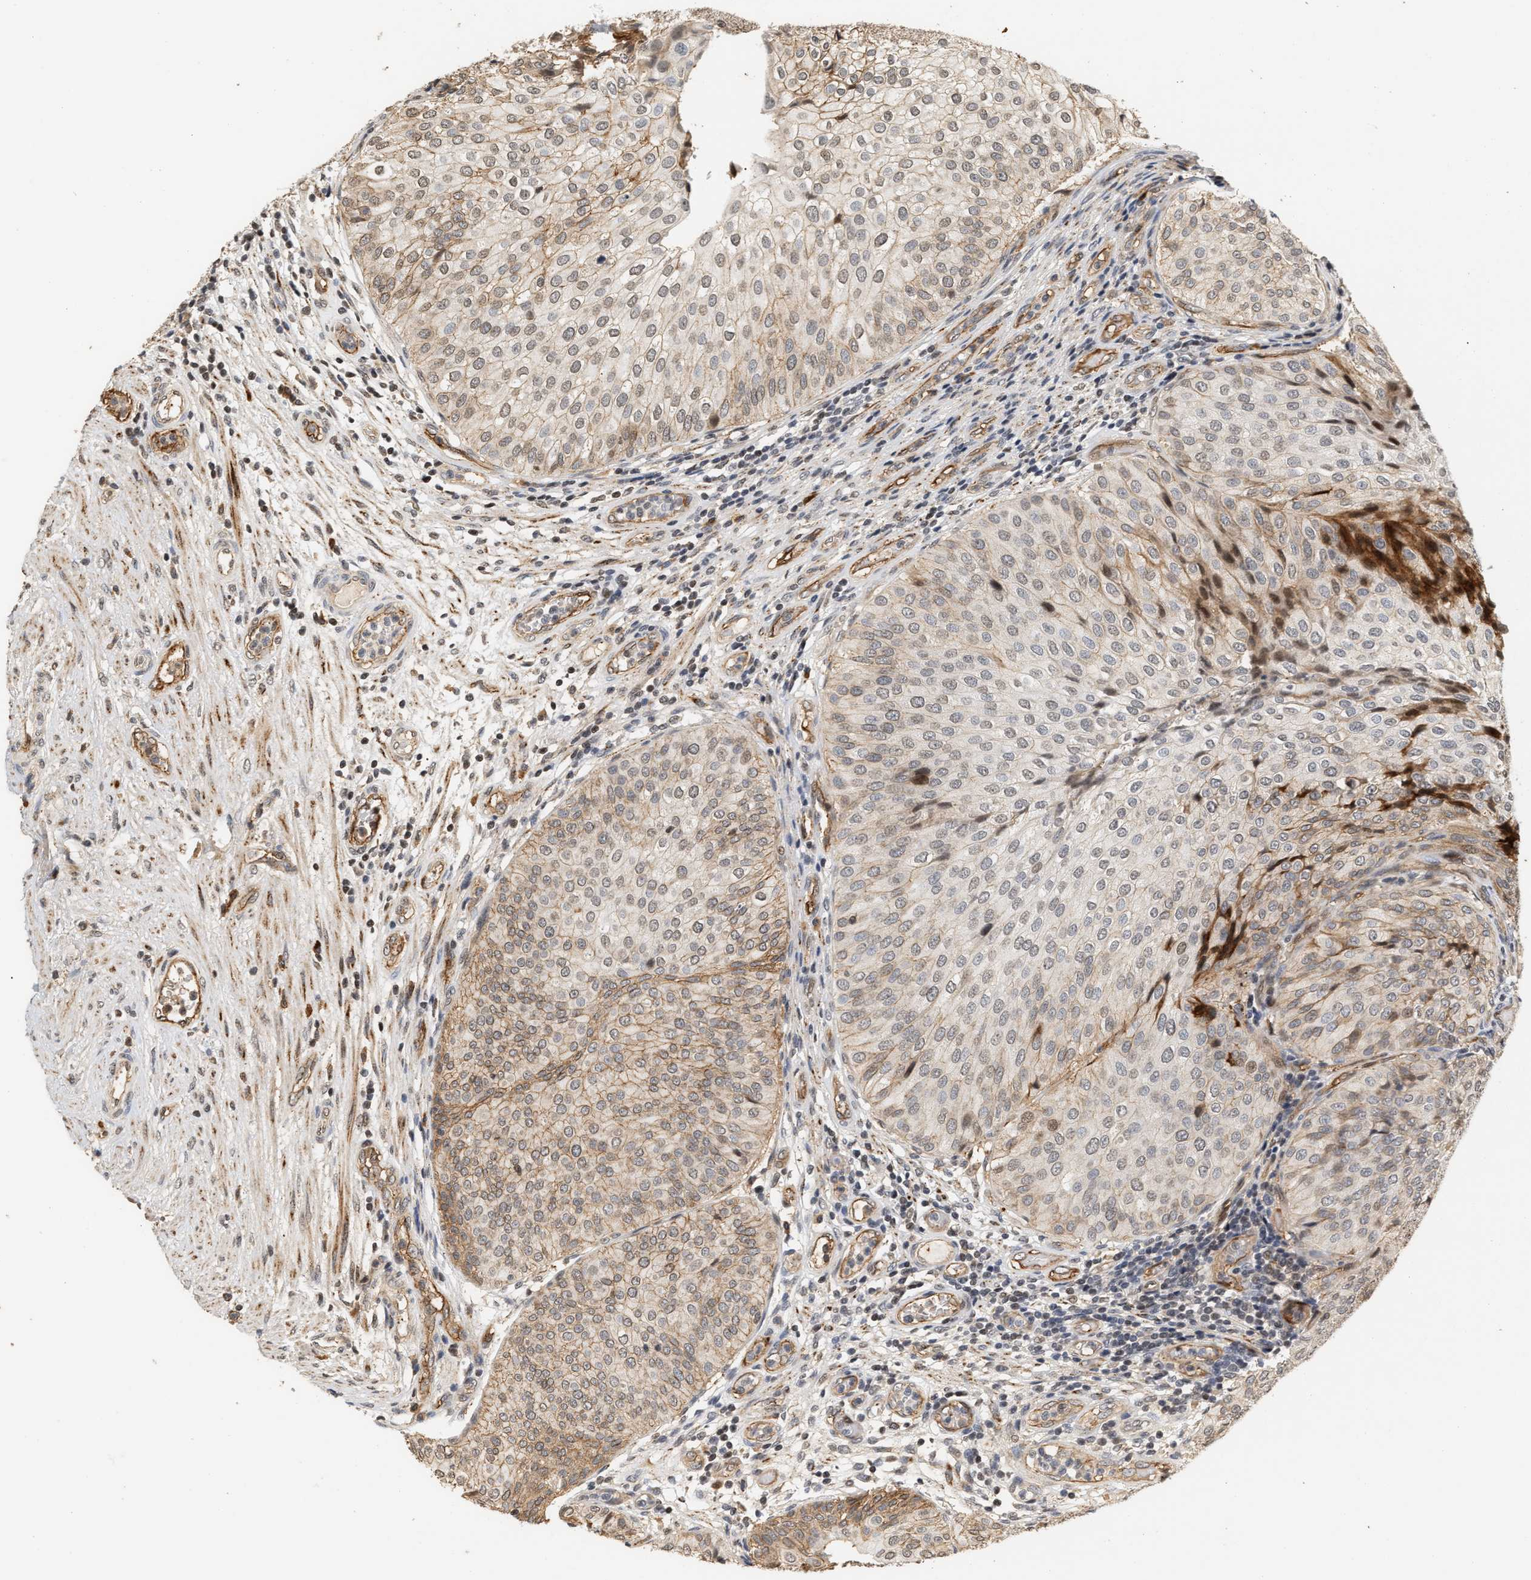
{"staining": {"intensity": "moderate", "quantity": "<25%", "location": "cytoplasmic/membranous,nuclear"}, "tissue": "urothelial cancer", "cell_type": "Tumor cells", "image_type": "cancer", "snomed": [{"axis": "morphology", "description": "Urothelial carcinoma, Low grade"}, {"axis": "topography", "description": "Urinary bladder"}], "caption": "Tumor cells reveal low levels of moderate cytoplasmic/membranous and nuclear expression in about <25% of cells in human urothelial carcinoma (low-grade).", "gene": "PLXND1", "patient": {"sex": "male", "age": 67}}